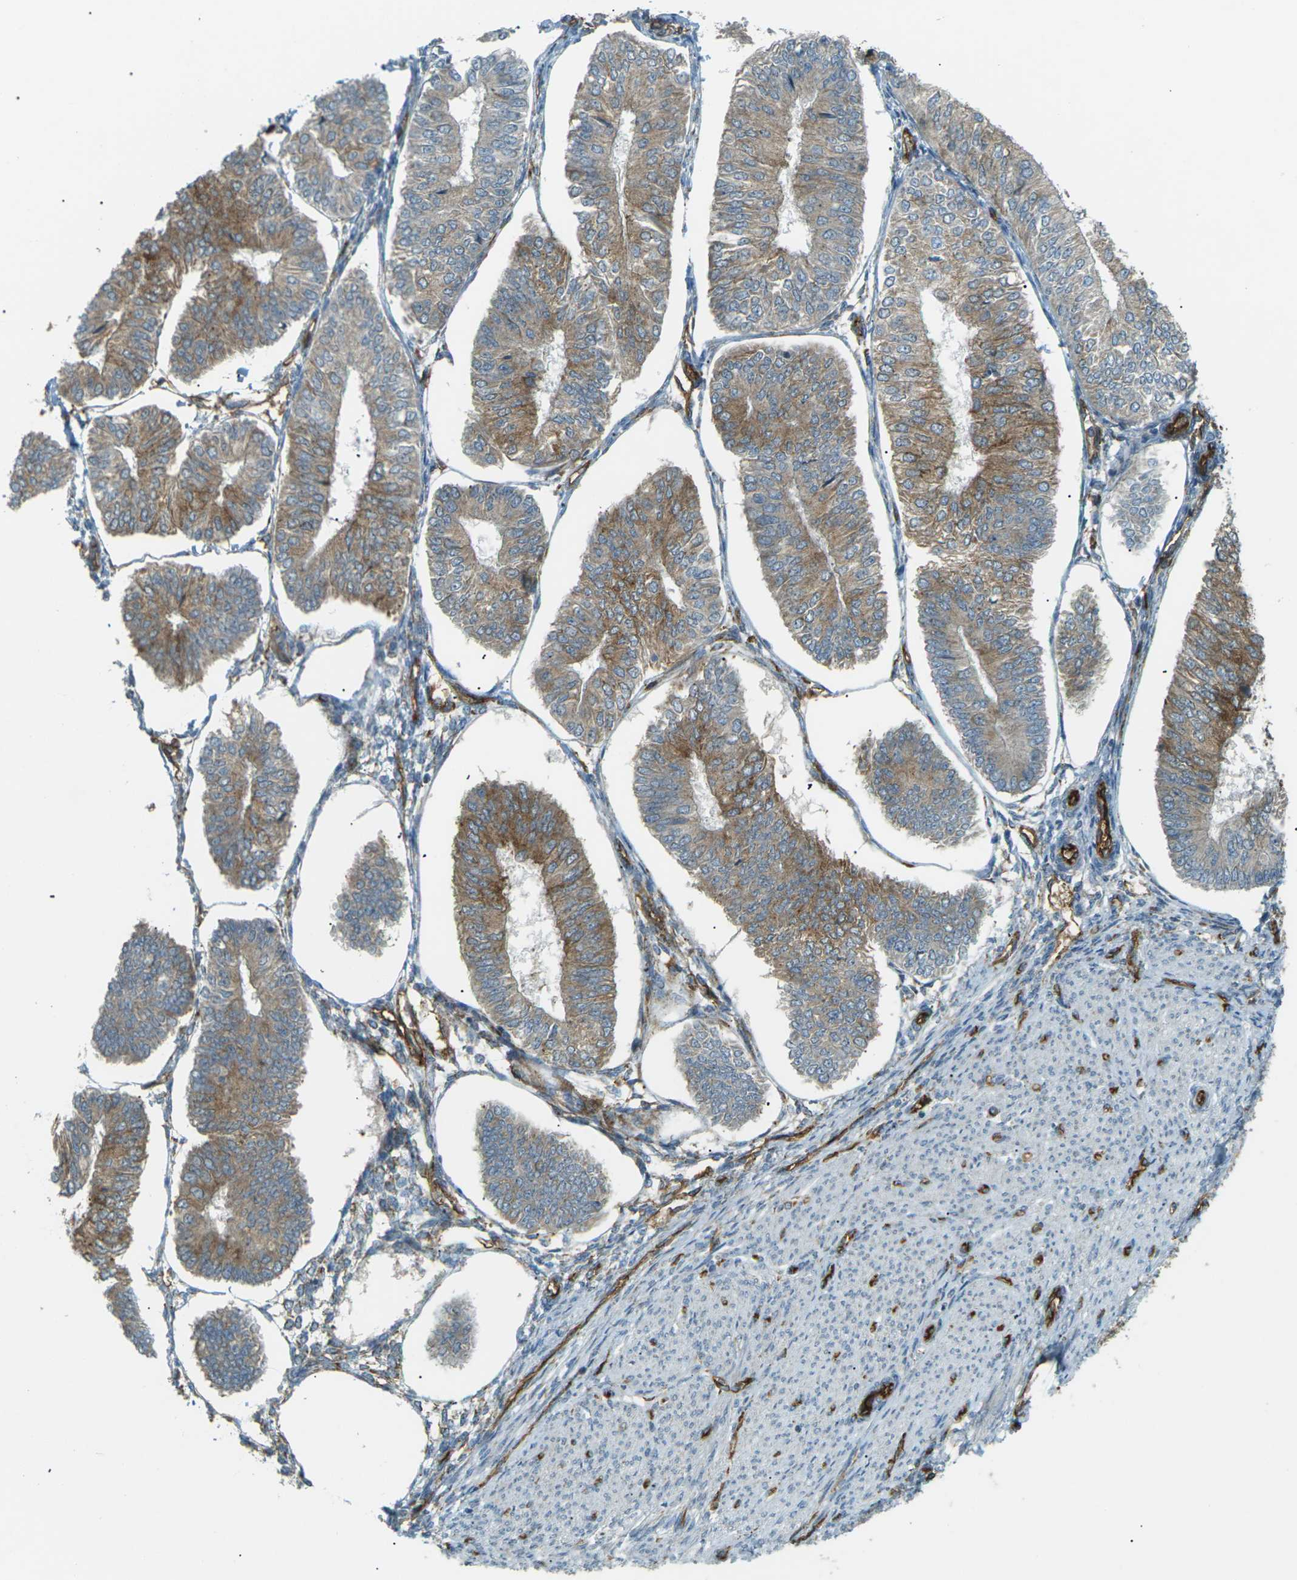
{"staining": {"intensity": "moderate", "quantity": ">75%", "location": "cytoplasmic/membranous"}, "tissue": "endometrial cancer", "cell_type": "Tumor cells", "image_type": "cancer", "snomed": [{"axis": "morphology", "description": "Adenocarcinoma, NOS"}, {"axis": "topography", "description": "Endometrium"}], "caption": "IHC staining of adenocarcinoma (endometrial), which displays medium levels of moderate cytoplasmic/membranous staining in approximately >75% of tumor cells indicating moderate cytoplasmic/membranous protein staining. The staining was performed using DAB (3,3'-diaminobenzidine) (brown) for protein detection and nuclei were counterstained in hematoxylin (blue).", "gene": "S1PR1", "patient": {"sex": "female", "age": 58}}